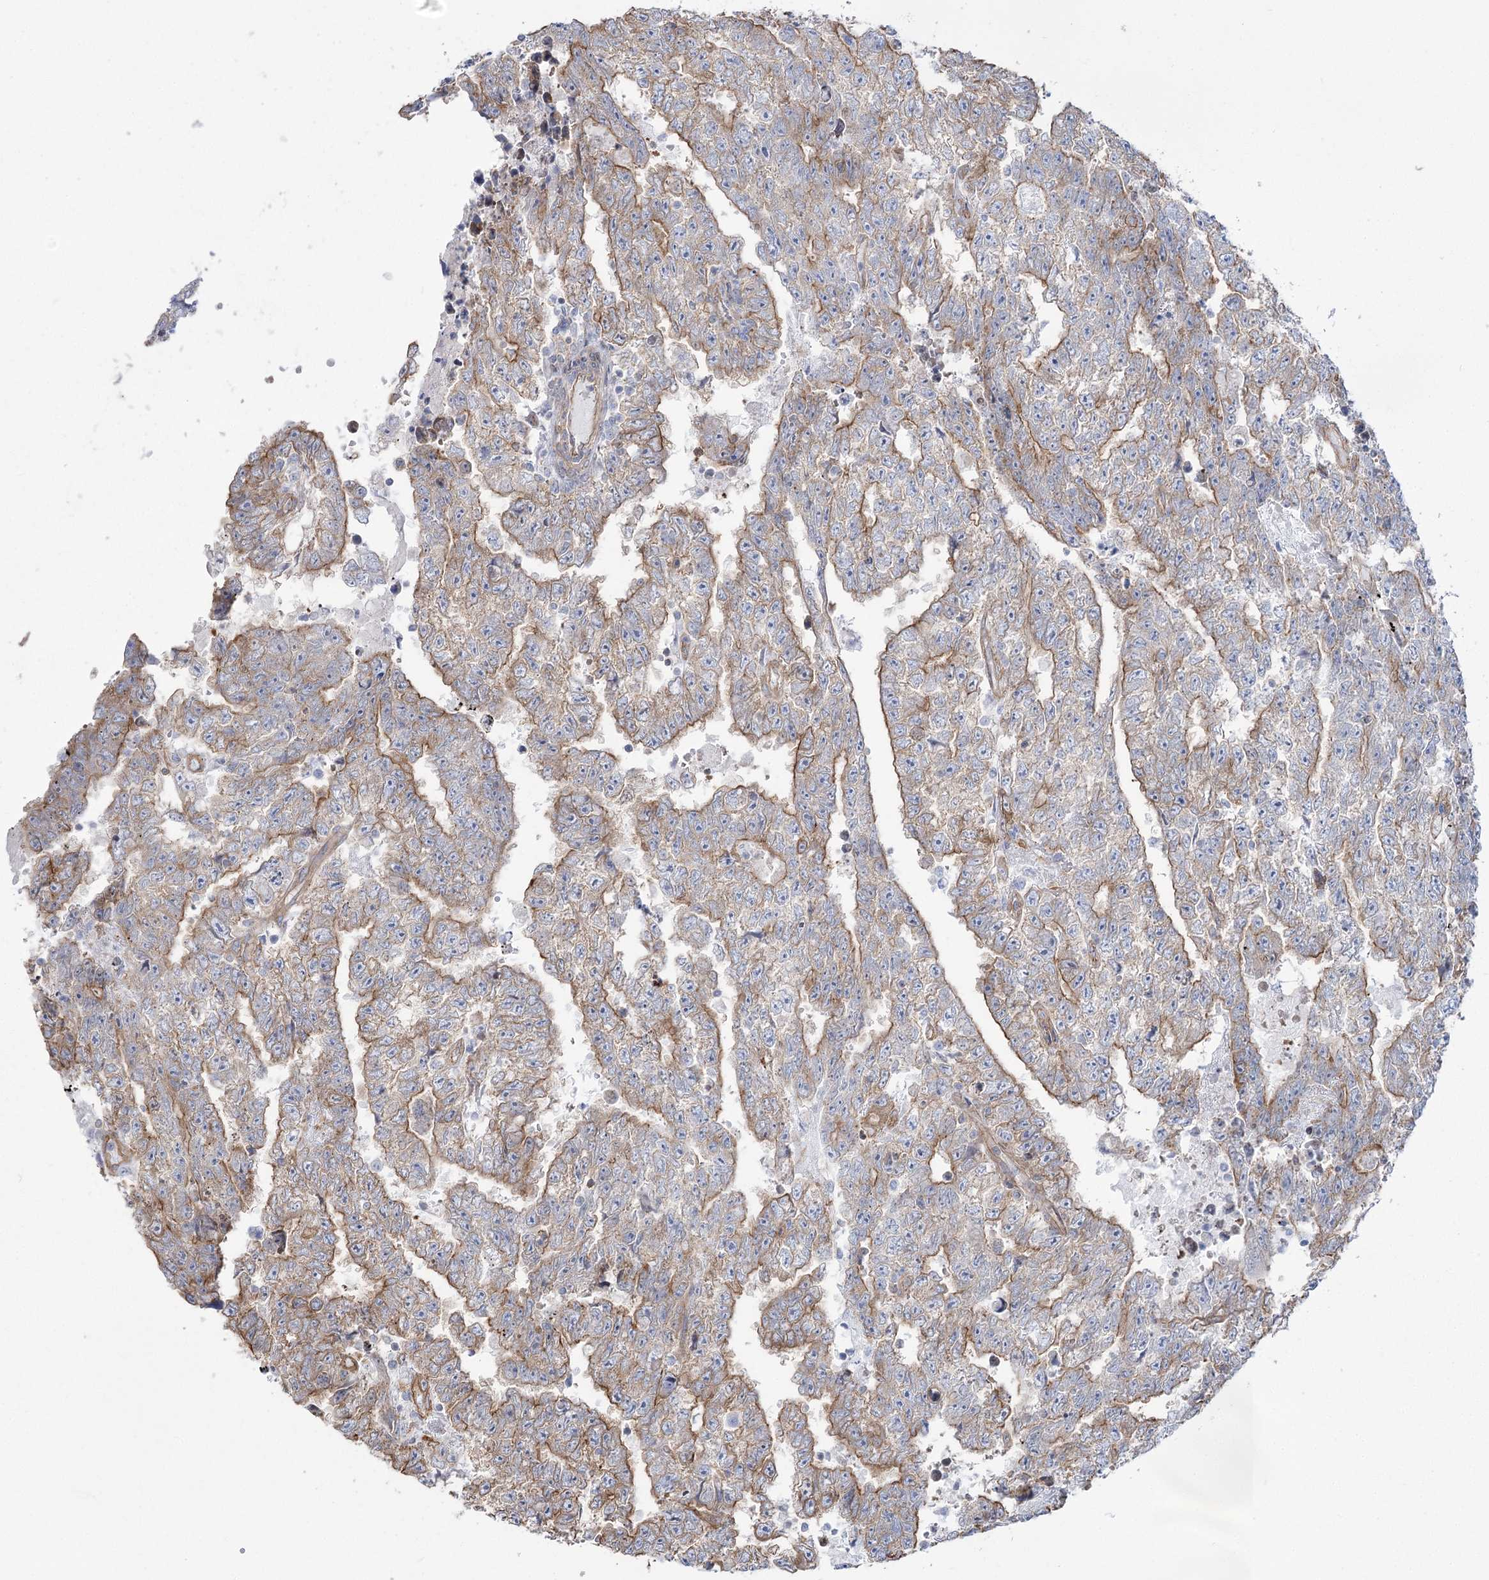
{"staining": {"intensity": "moderate", "quantity": "25%-75%", "location": "cytoplasmic/membranous"}, "tissue": "testis cancer", "cell_type": "Tumor cells", "image_type": "cancer", "snomed": [{"axis": "morphology", "description": "Carcinoma, Embryonal, NOS"}, {"axis": "topography", "description": "Testis"}], "caption": "An image of embryonal carcinoma (testis) stained for a protein reveals moderate cytoplasmic/membranous brown staining in tumor cells. Ihc stains the protein of interest in brown and the nuclei are stained blue.", "gene": "PLEKHA5", "patient": {"sex": "male", "age": 25}}